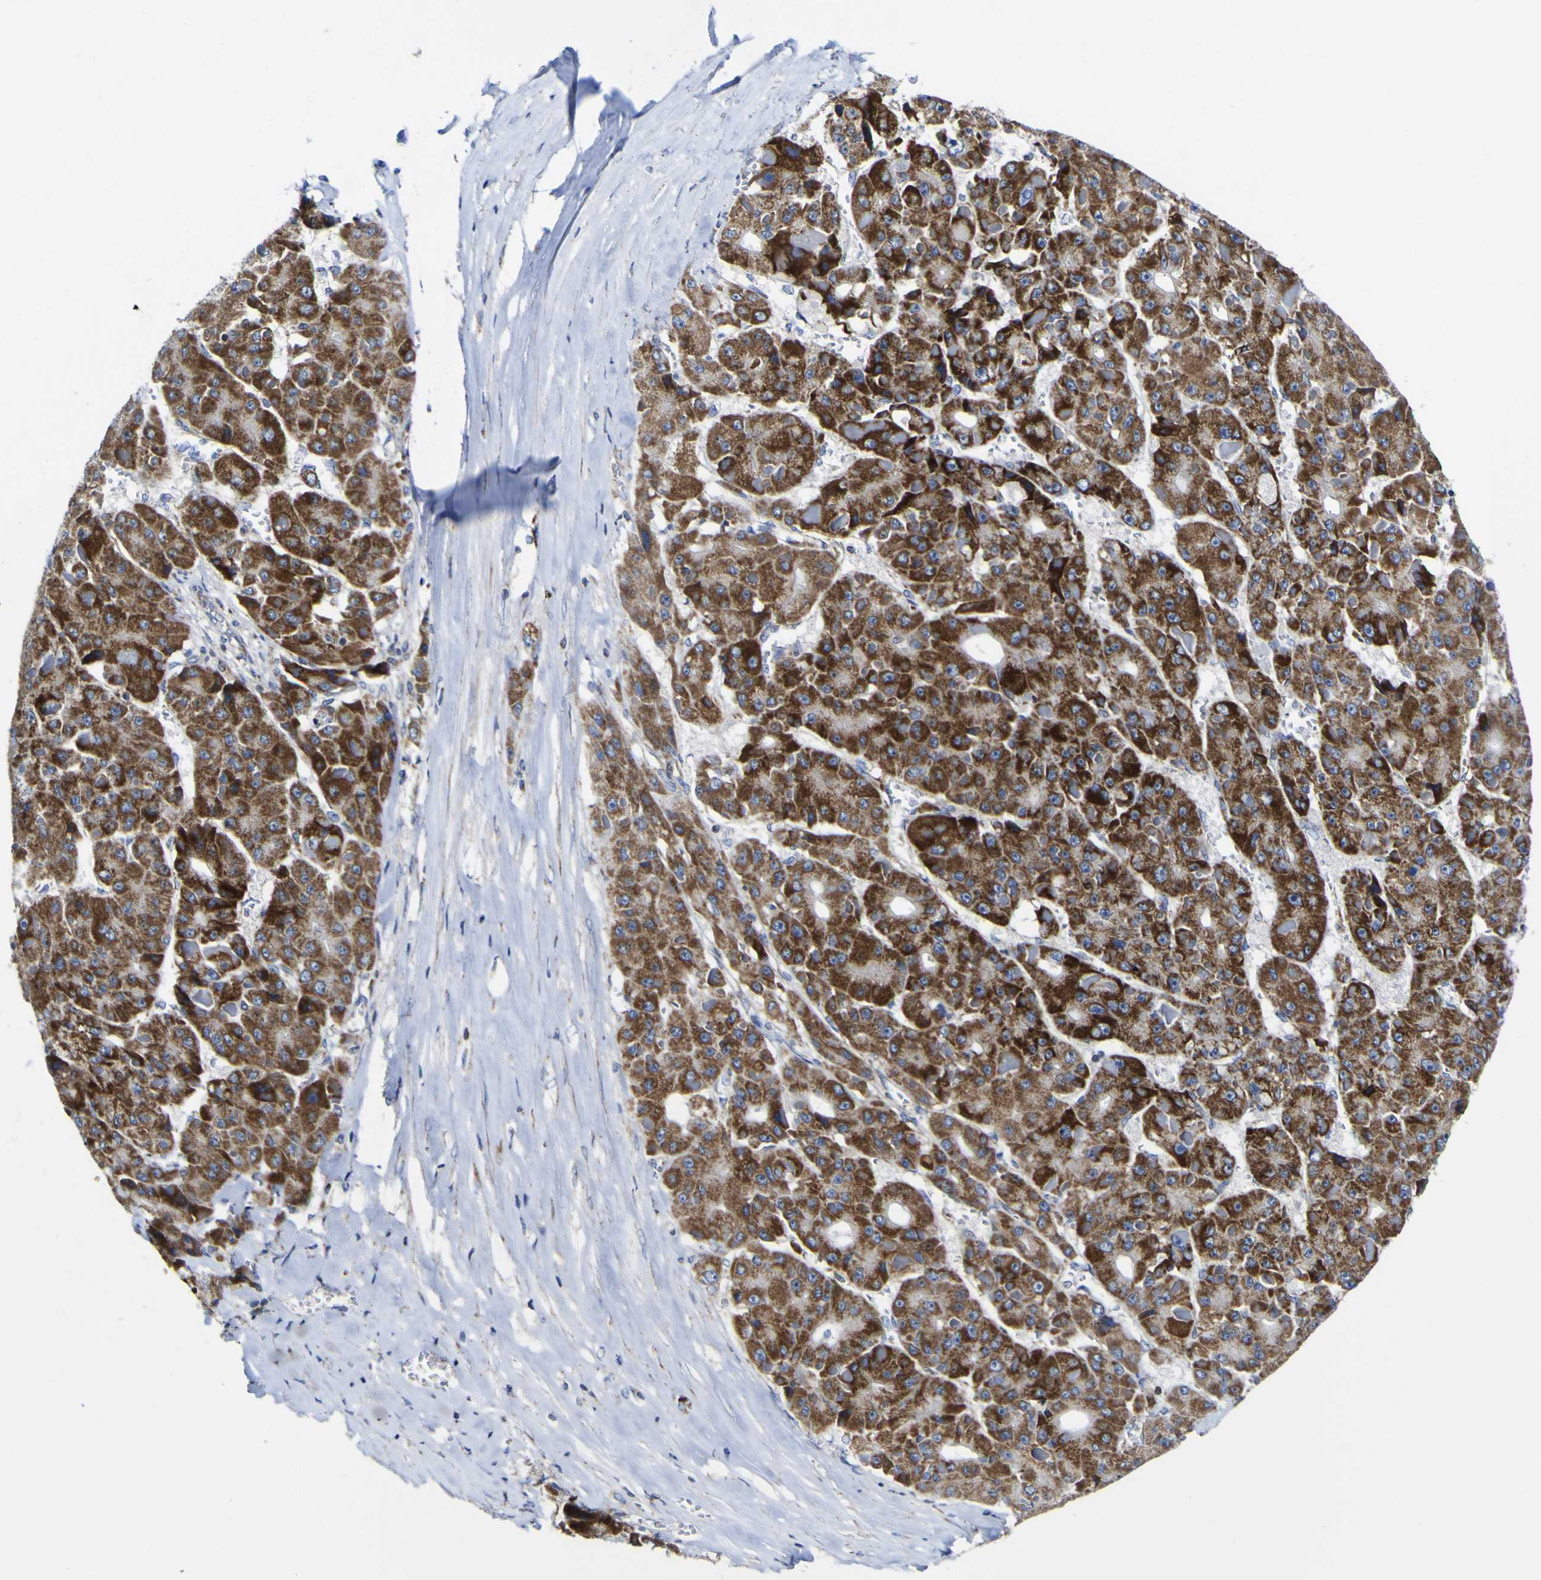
{"staining": {"intensity": "strong", "quantity": ">75%", "location": "cytoplasmic/membranous"}, "tissue": "liver cancer", "cell_type": "Tumor cells", "image_type": "cancer", "snomed": [{"axis": "morphology", "description": "Carcinoma, Hepatocellular, NOS"}, {"axis": "topography", "description": "Liver"}], "caption": "Protein staining of hepatocellular carcinoma (liver) tissue displays strong cytoplasmic/membranous staining in about >75% of tumor cells.", "gene": "CCDC90B", "patient": {"sex": "female", "age": 73}}